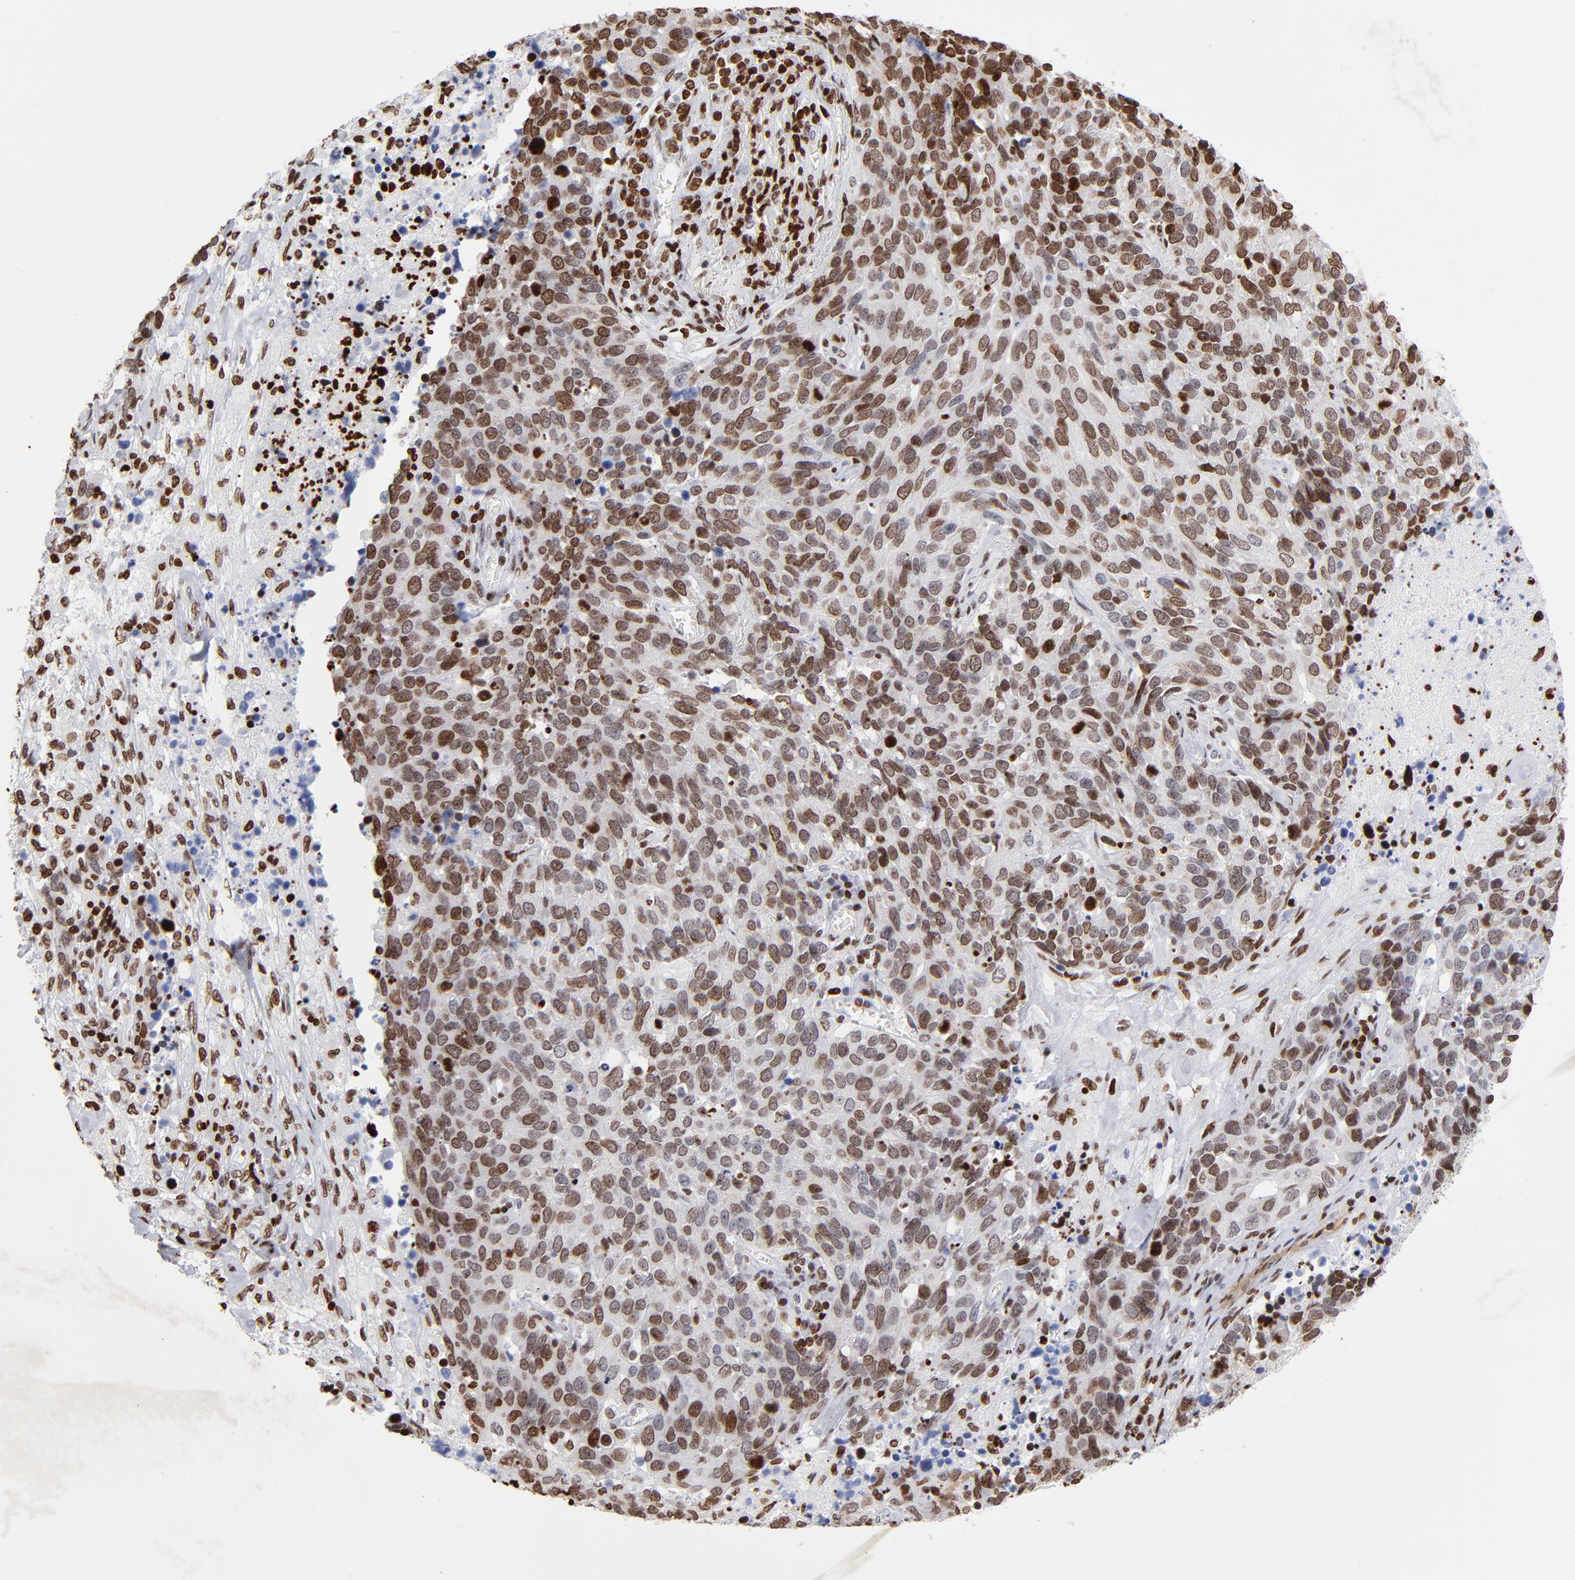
{"staining": {"intensity": "moderate", "quantity": ">75%", "location": "nuclear"}, "tissue": "lung cancer", "cell_type": "Tumor cells", "image_type": "cancer", "snomed": [{"axis": "morphology", "description": "Neoplasm, malignant, NOS"}, {"axis": "topography", "description": "Lung"}], "caption": "Human lung cancer stained for a protein (brown) displays moderate nuclear positive staining in about >75% of tumor cells.", "gene": "FBH1", "patient": {"sex": "female", "age": 76}}